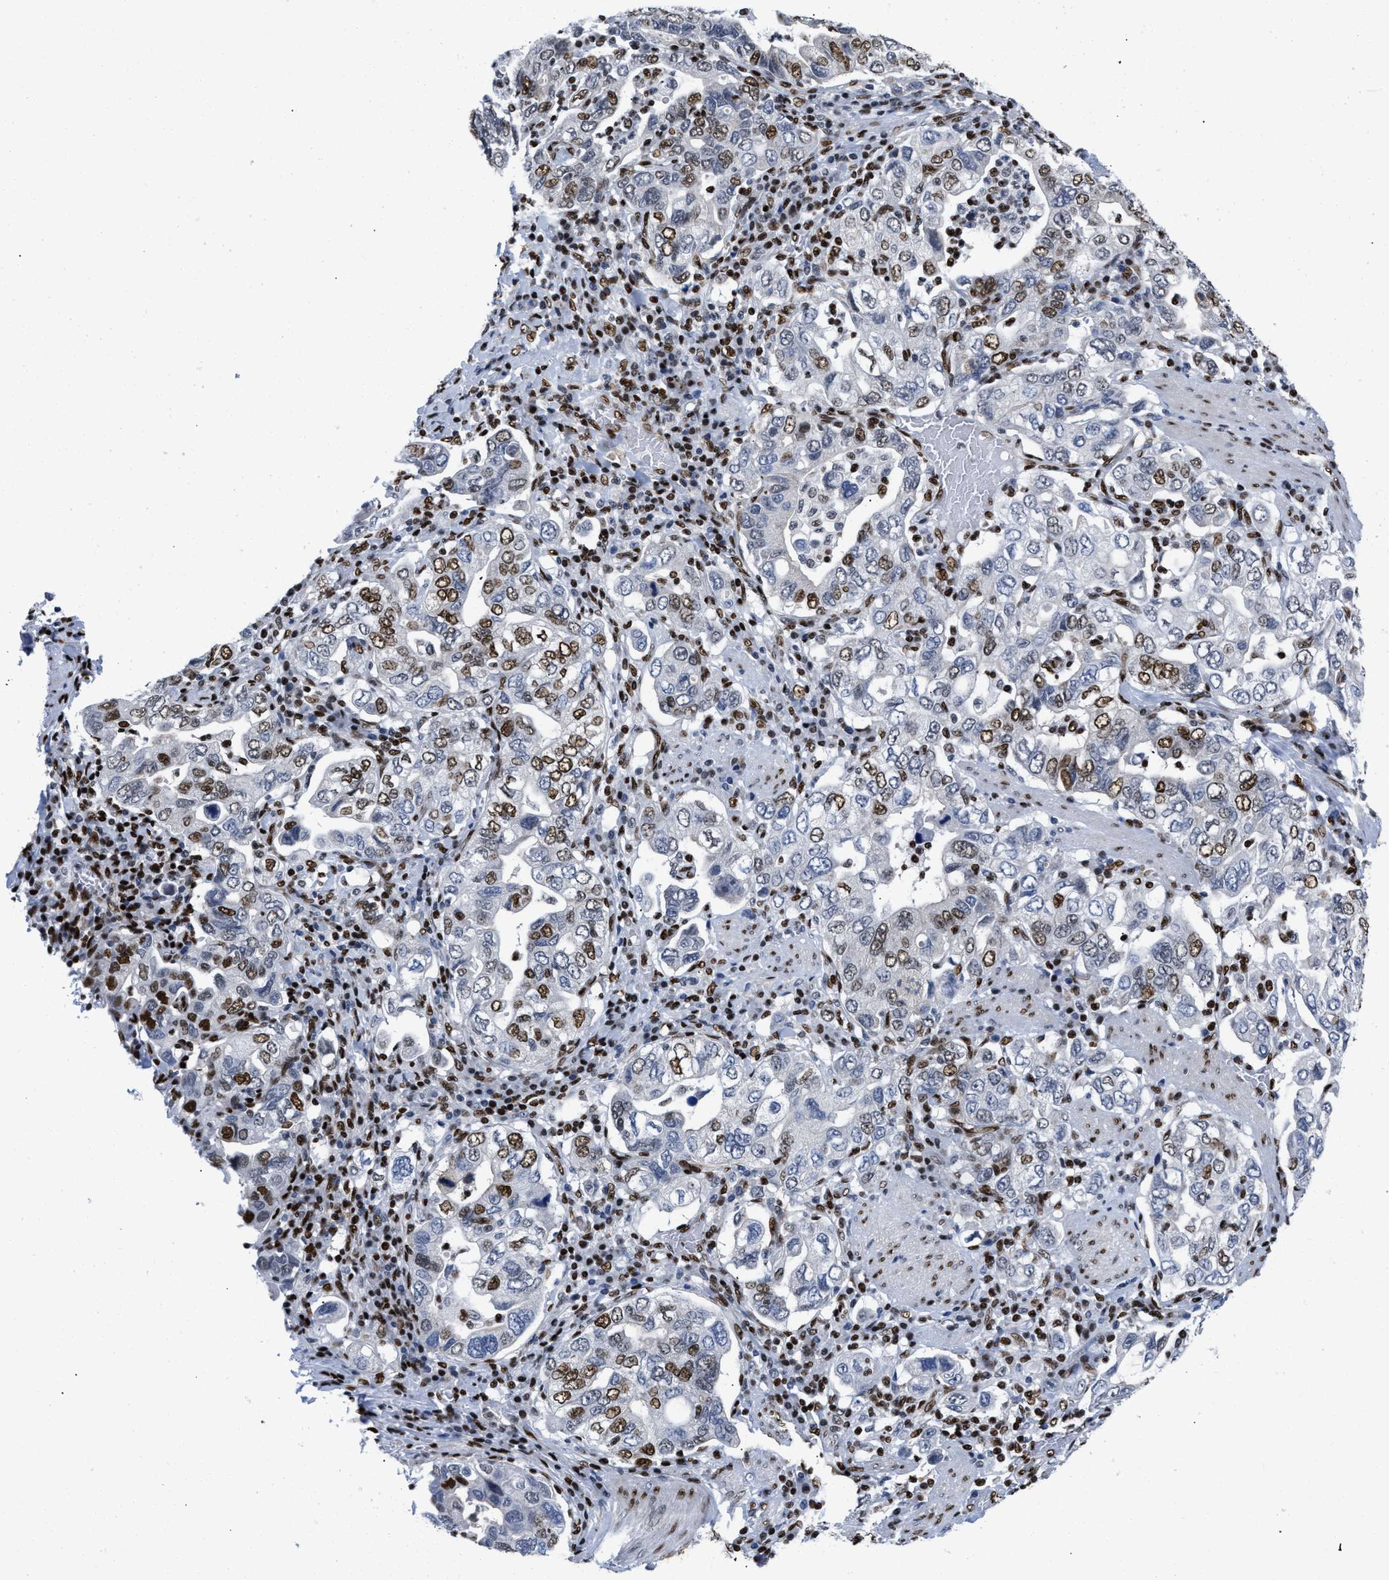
{"staining": {"intensity": "moderate", "quantity": "25%-75%", "location": "nuclear"}, "tissue": "stomach cancer", "cell_type": "Tumor cells", "image_type": "cancer", "snomed": [{"axis": "morphology", "description": "Adenocarcinoma, NOS"}, {"axis": "topography", "description": "Stomach, upper"}], "caption": "An immunohistochemistry (IHC) histopathology image of tumor tissue is shown. Protein staining in brown labels moderate nuclear positivity in adenocarcinoma (stomach) within tumor cells. (IHC, brightfield microscopy, high magnification).", "gene": "CREB1", "patient": {"sex": "male", "age": 62}}